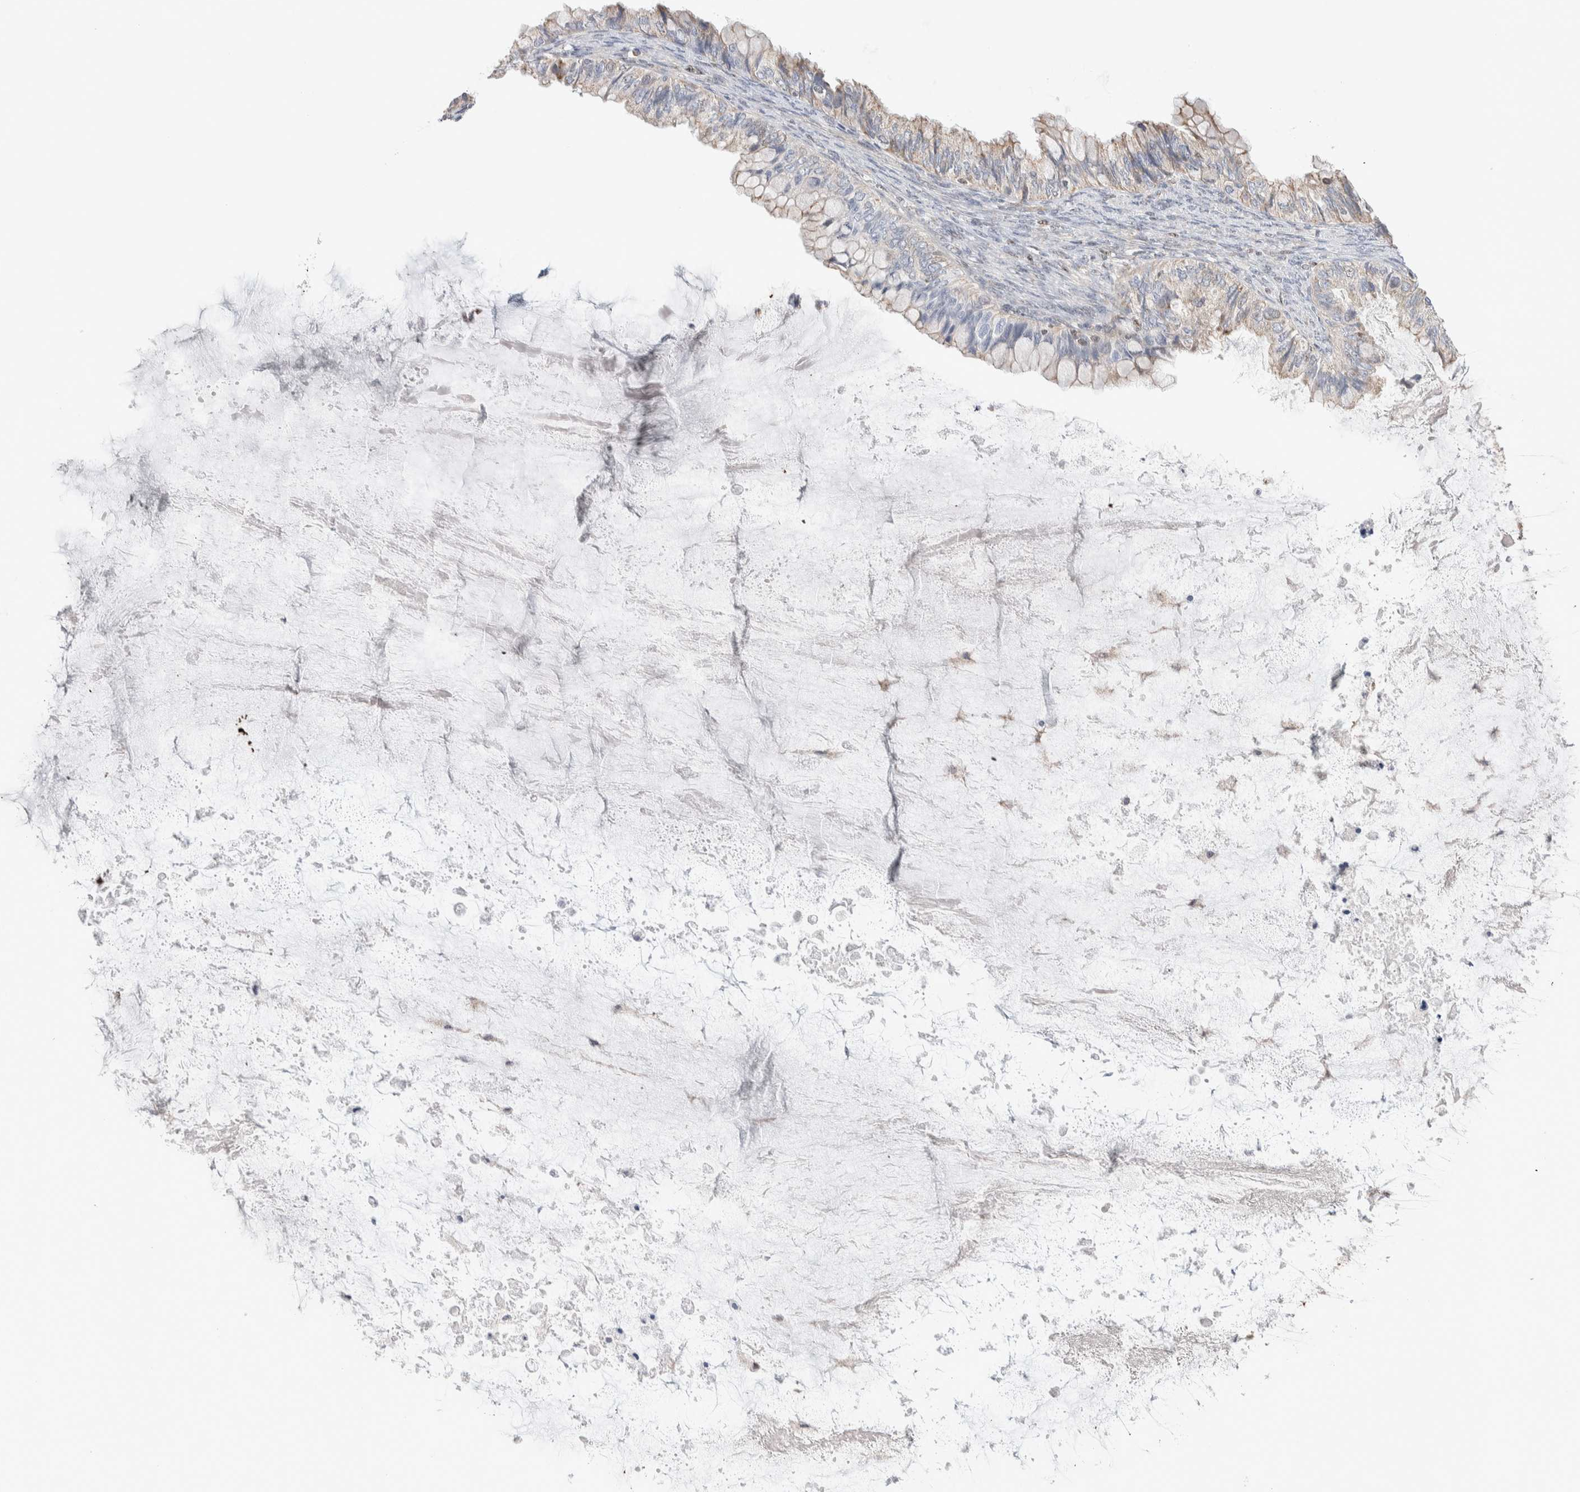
{"staining": {"intensity": "weak", "quantity": ">75%", "location": "cytoplasmic/membranous"}, "tissue": "ovarian cancer", "cell_type": "Tumor cells", "image_type": "cancer", "snomed": [{"axis": "morphology", "description": "Cystadenocarcinoma, mucinous, NOS"}, {"axis": "topography", "description": "Ovary"}], "caption": "Protein expression analysis of mucinous cystadenocarcinoma (ovarian) shows weak cytoplasmic/membranous positivity in about >75% of tumor cells.", "gene": "ZNF695", "patient": {"sex": "female", "age": 80}}